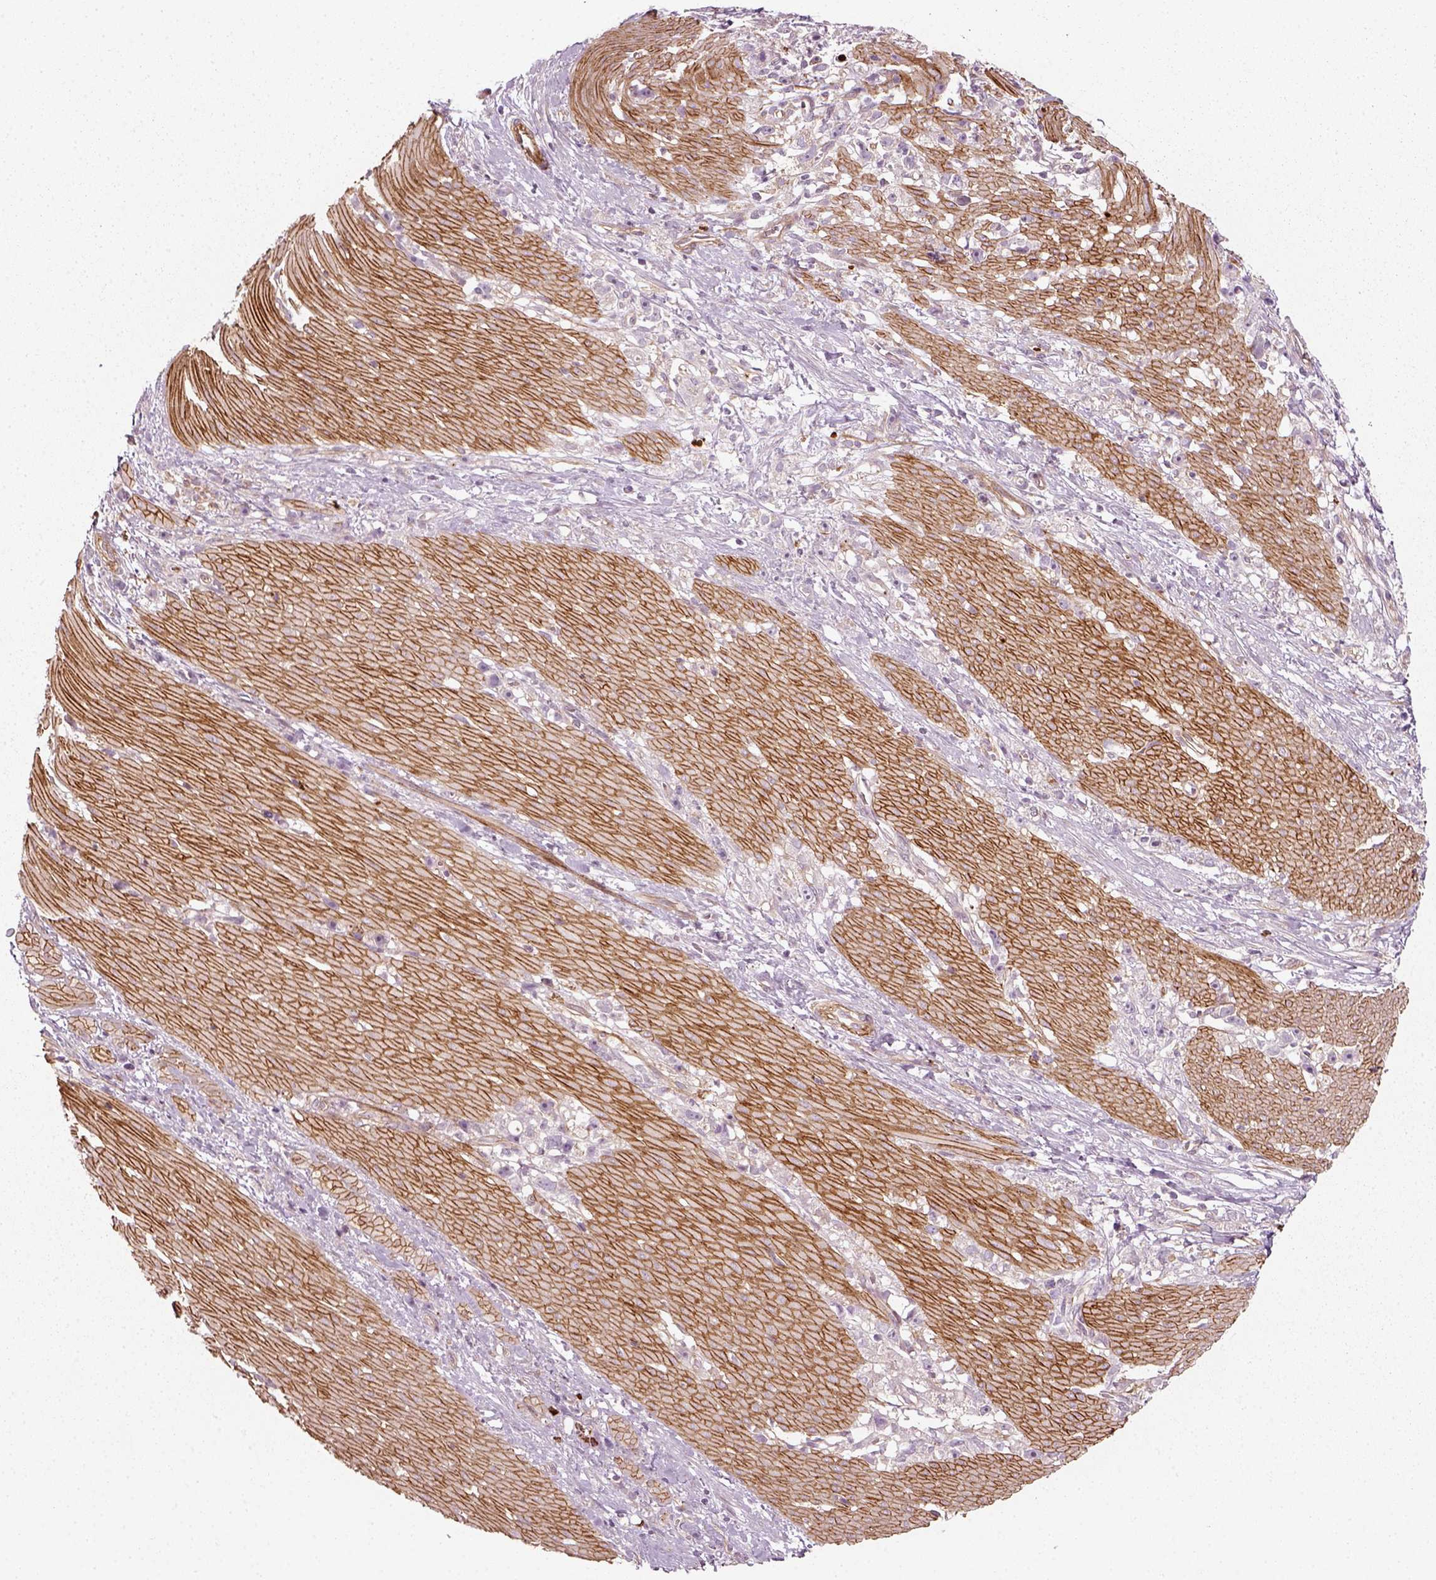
{"staining": {"intensity": "negative", "quantity": "none", "location": "none"}, "tissue": "stomach cancer", "cell_type": "Tumor cells", "image_type": "cancer", "snomed": [{"axis": "morphology", "description": "Adenocarcinoma, NOS"}, {"axis": "topography", "description": "Stomach"}], "caption": "Tumor cells show no significant positivity in adenocarcinoma (stomach).", "gene": "NPTN", "patient": {"sex": "female", "age": 59}}